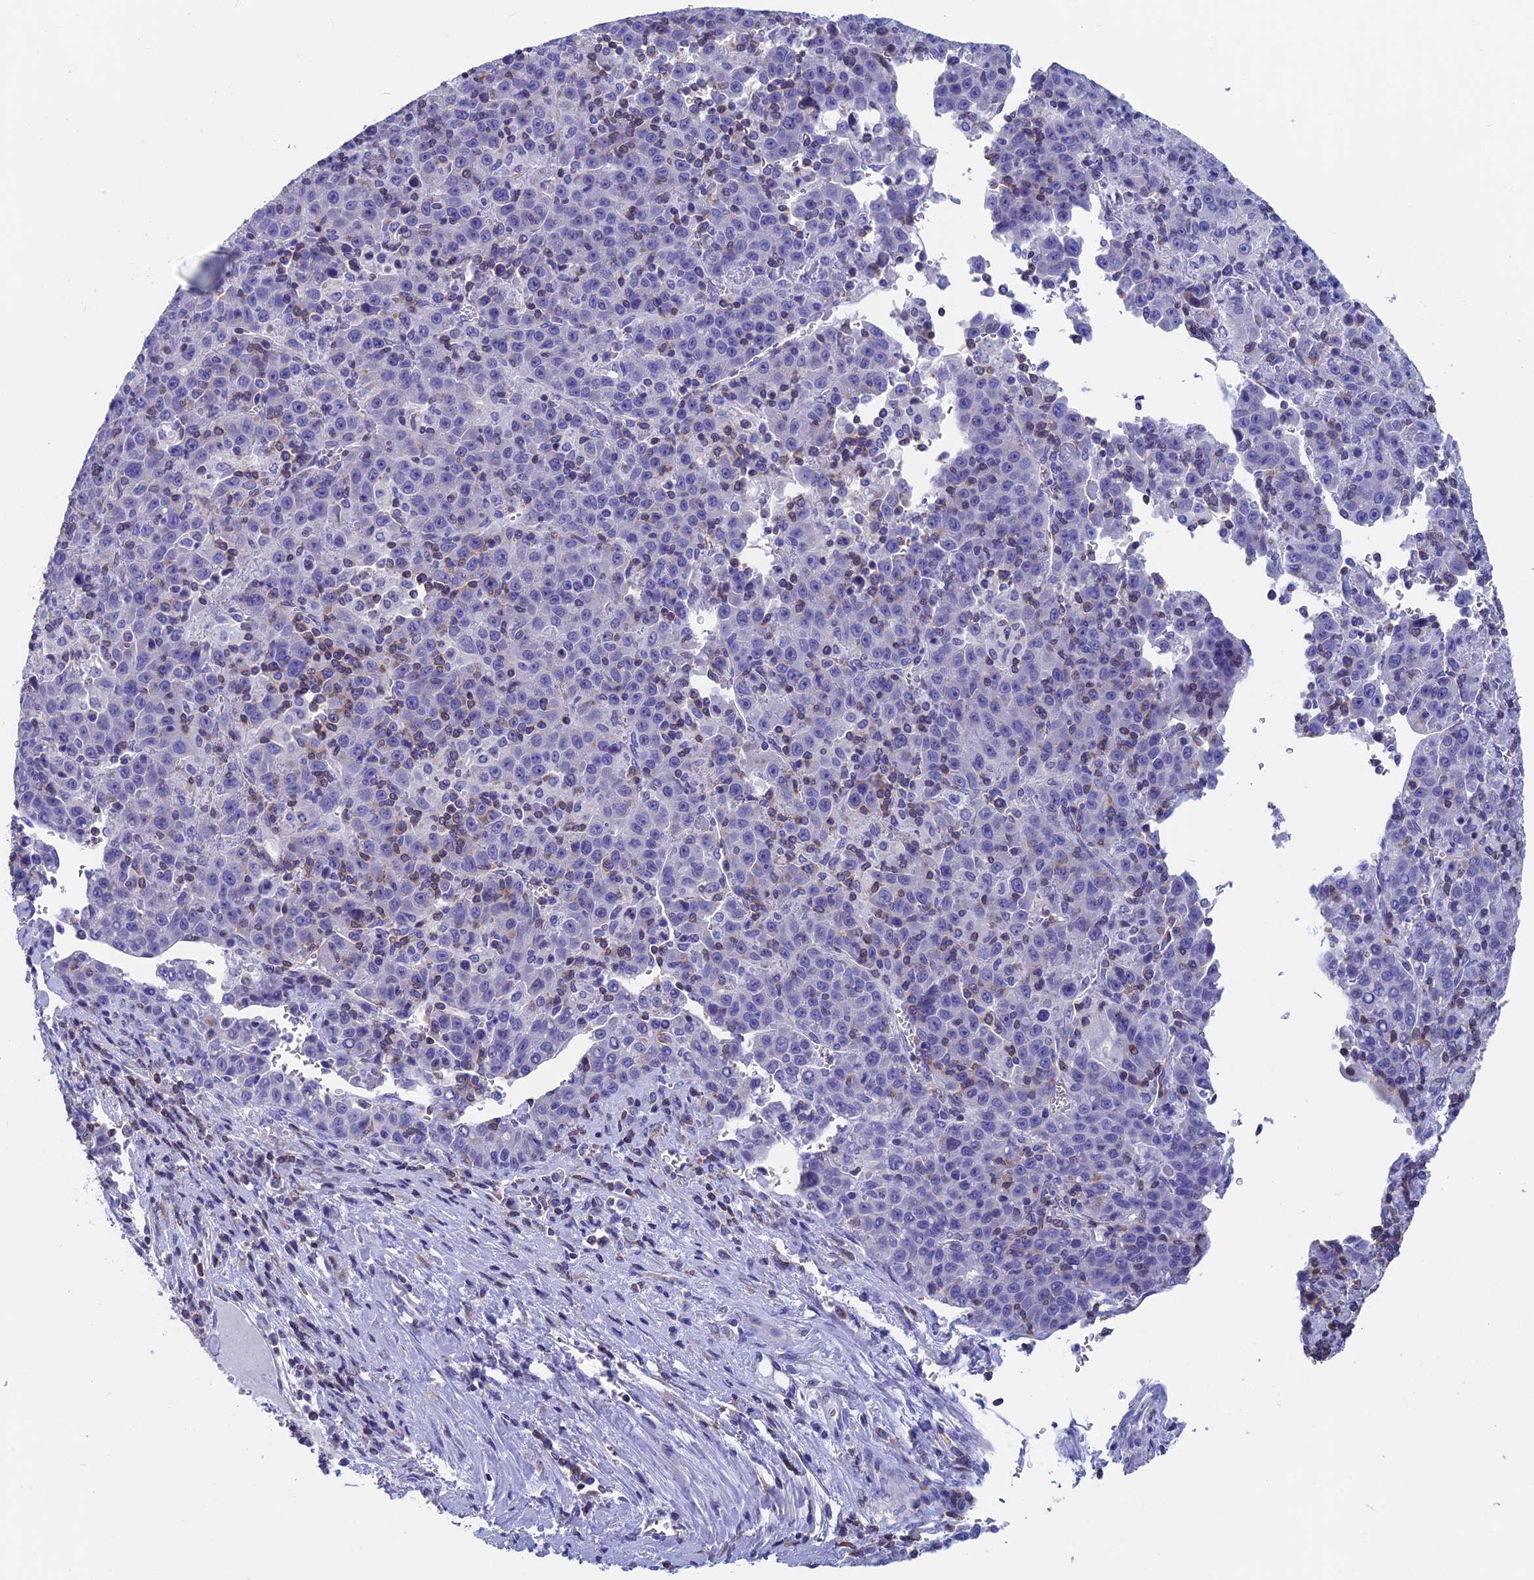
{"staining": {"intensity": "negative", "quantity": "none", "location": "none"}, "tissue": "liver cancer", "cell_type": "Tumor cells", "image_type": "cancer", "snomed": [{"axis": "morphology", "description": "Carcinoma, Hepatocellular, NOS"}, {"axis": "topography", "description": "Liver"}], "caption": "Tumor cells are negative for brown protein staining in hepatocellular carcinoma (liver).", "gene": "SEPTIN1", "patient": {"sex": "female", "age": 53}}